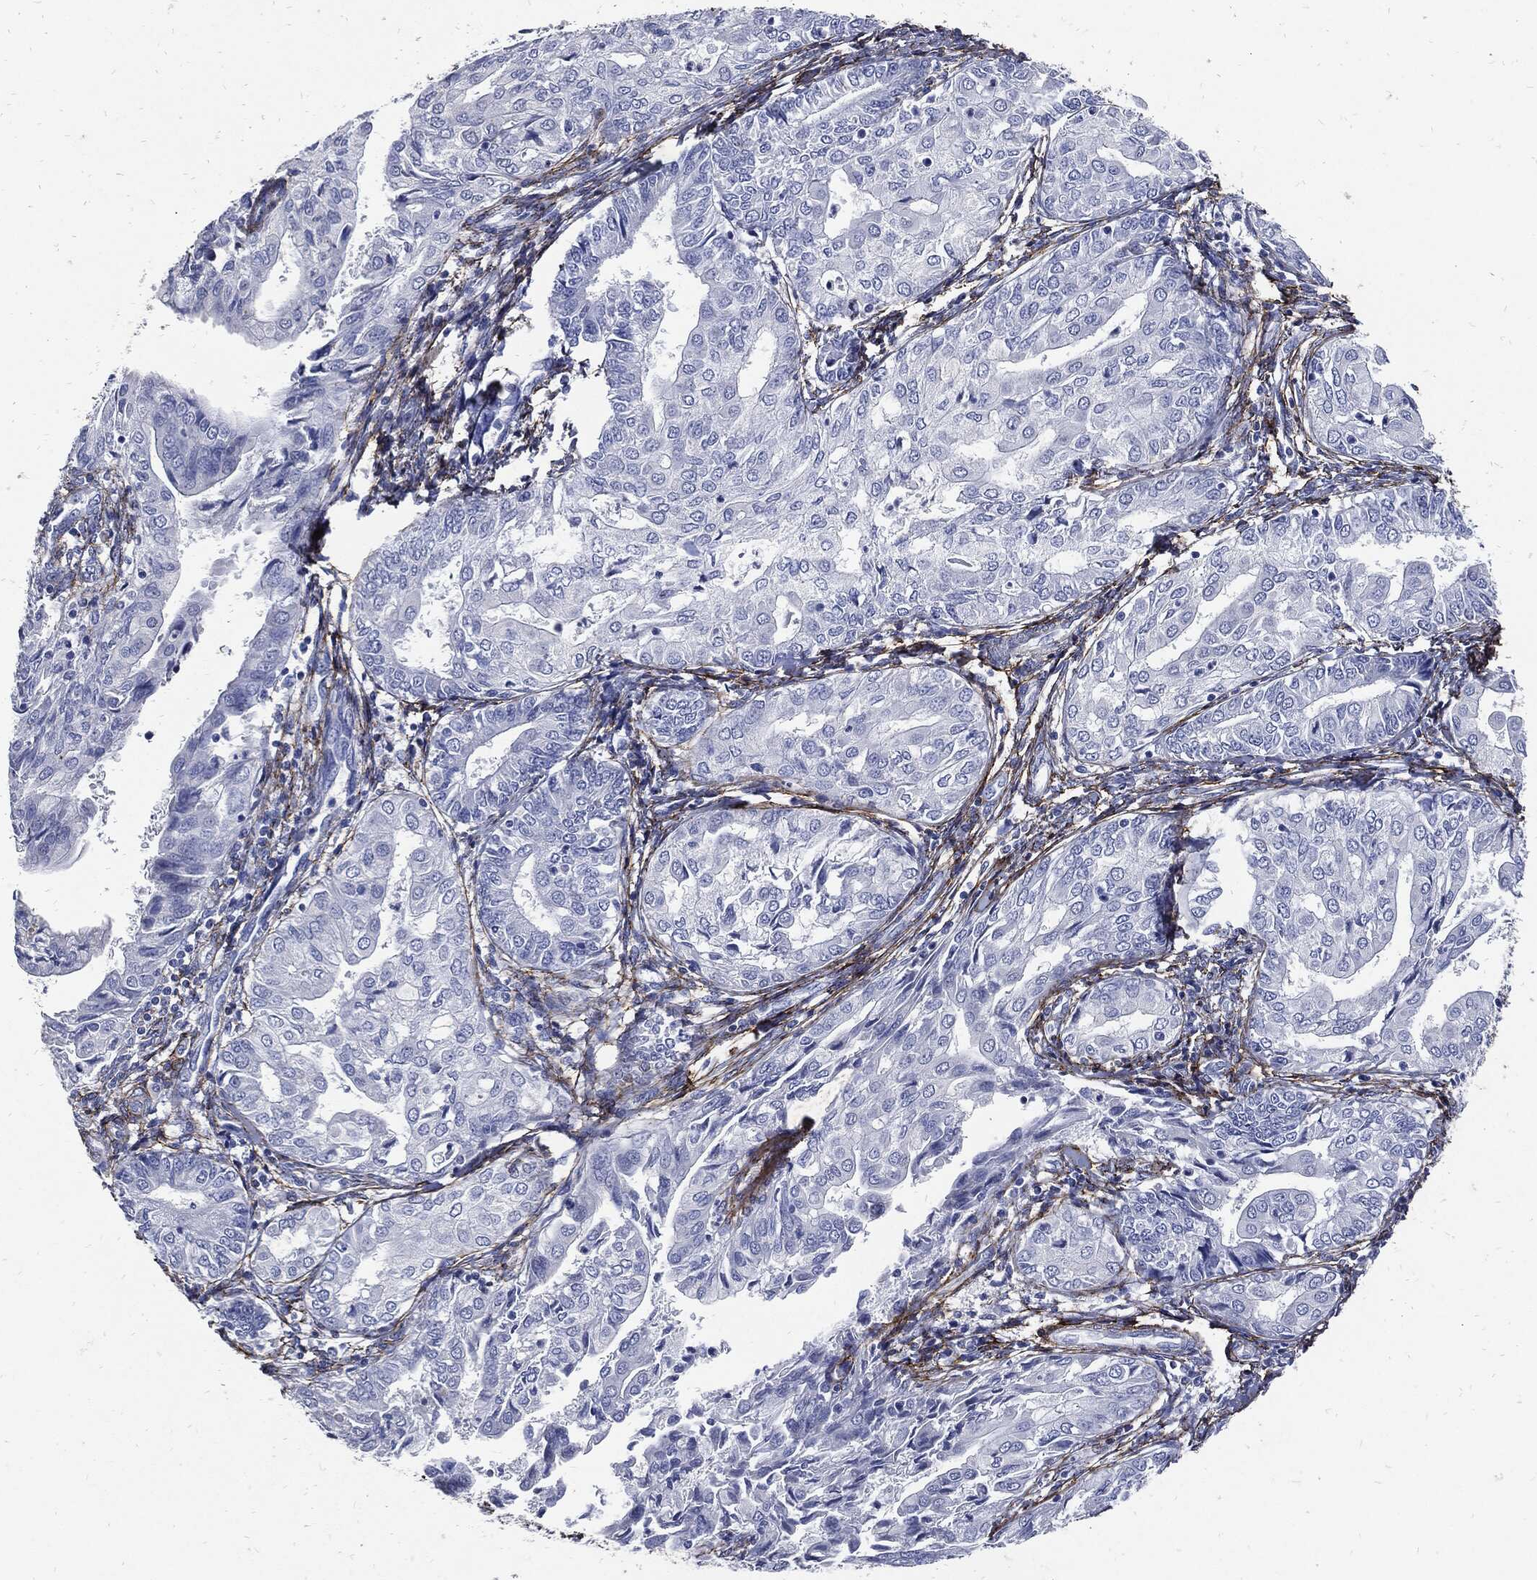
{"staining": {"intensity": "negative", "quantity": "none", "location": "none"}, "tissue": "endometrial cancer", "cell_type": "Tumor cells", "image_type": "cancer", "snomed": [{"axis": "morphology", "description": "Adenocarcinoma, NOS"}, {"axis": "topography", "description": "Endometrium"}], "caption": "This is a histopathology image of immunohistochemistry (IHC) staining of adenocarcinoma (endometrial), which shows no expression in tumor cells.", "gene": "FBN1", "patient": {"sex": "female", "age": 68}}